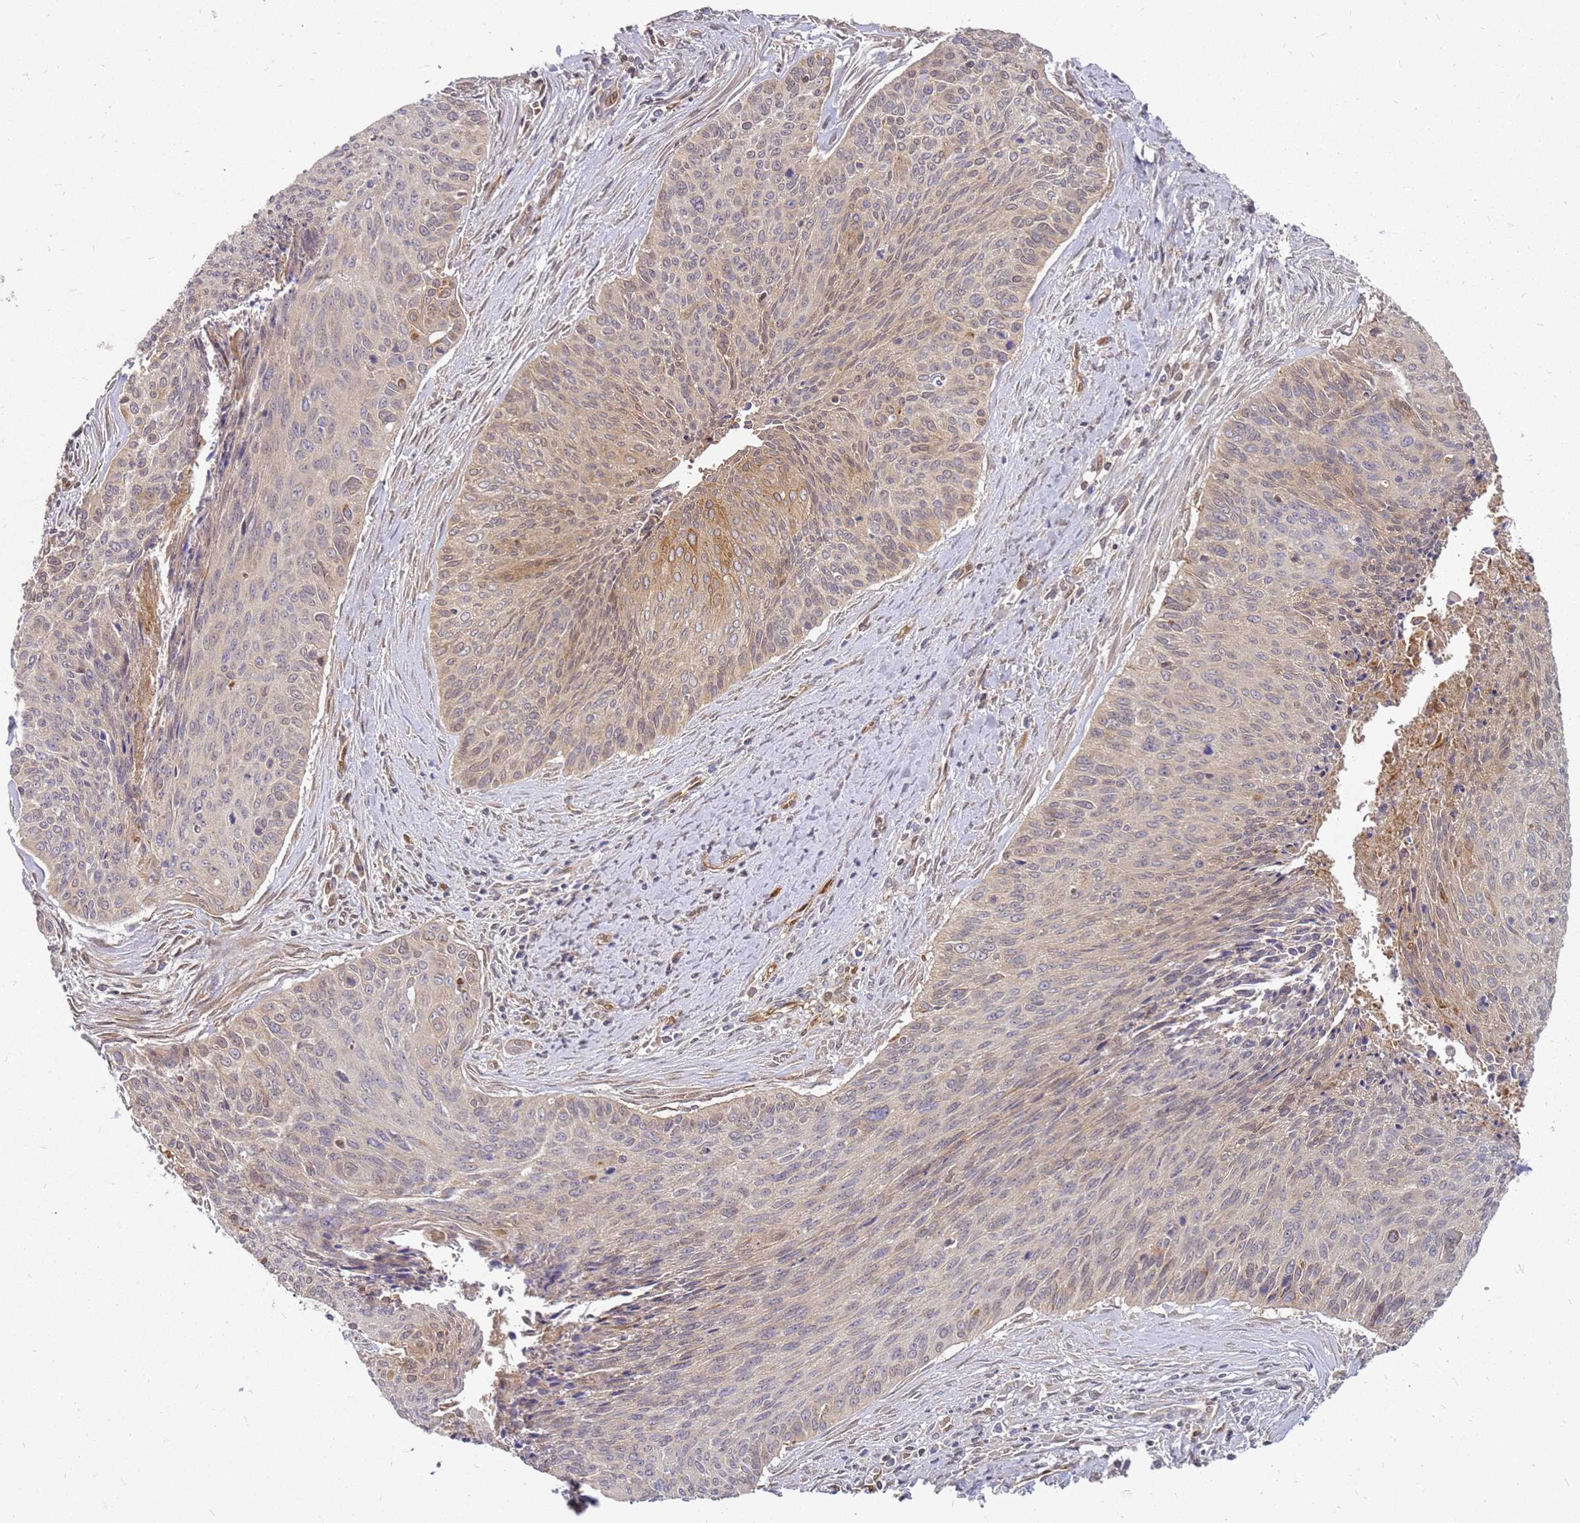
{"staining": {"intensity": "moderate", "quantity": "<25%", "location": "cytoplasmic/membranous,nuclear"}, "tissue": "cervical cancer", "cell_type": "Tumor cells", "image_type": "cancer", "snomed": [{"axis": "morphology", "description": "Squamous cell carcinoma, NOS"}, {"axis": "topography", "description": "Cervix"}], "caption": "The micrograph displays immunohistochemical staining of squamous cell carcinoma (cervical). There is moderate cytoplasmic/membranous and nuclear expression is seen in about <25% of tumor cells.", "gene": "NUDT14", "patient": {"sex": "female", "age": 55}}